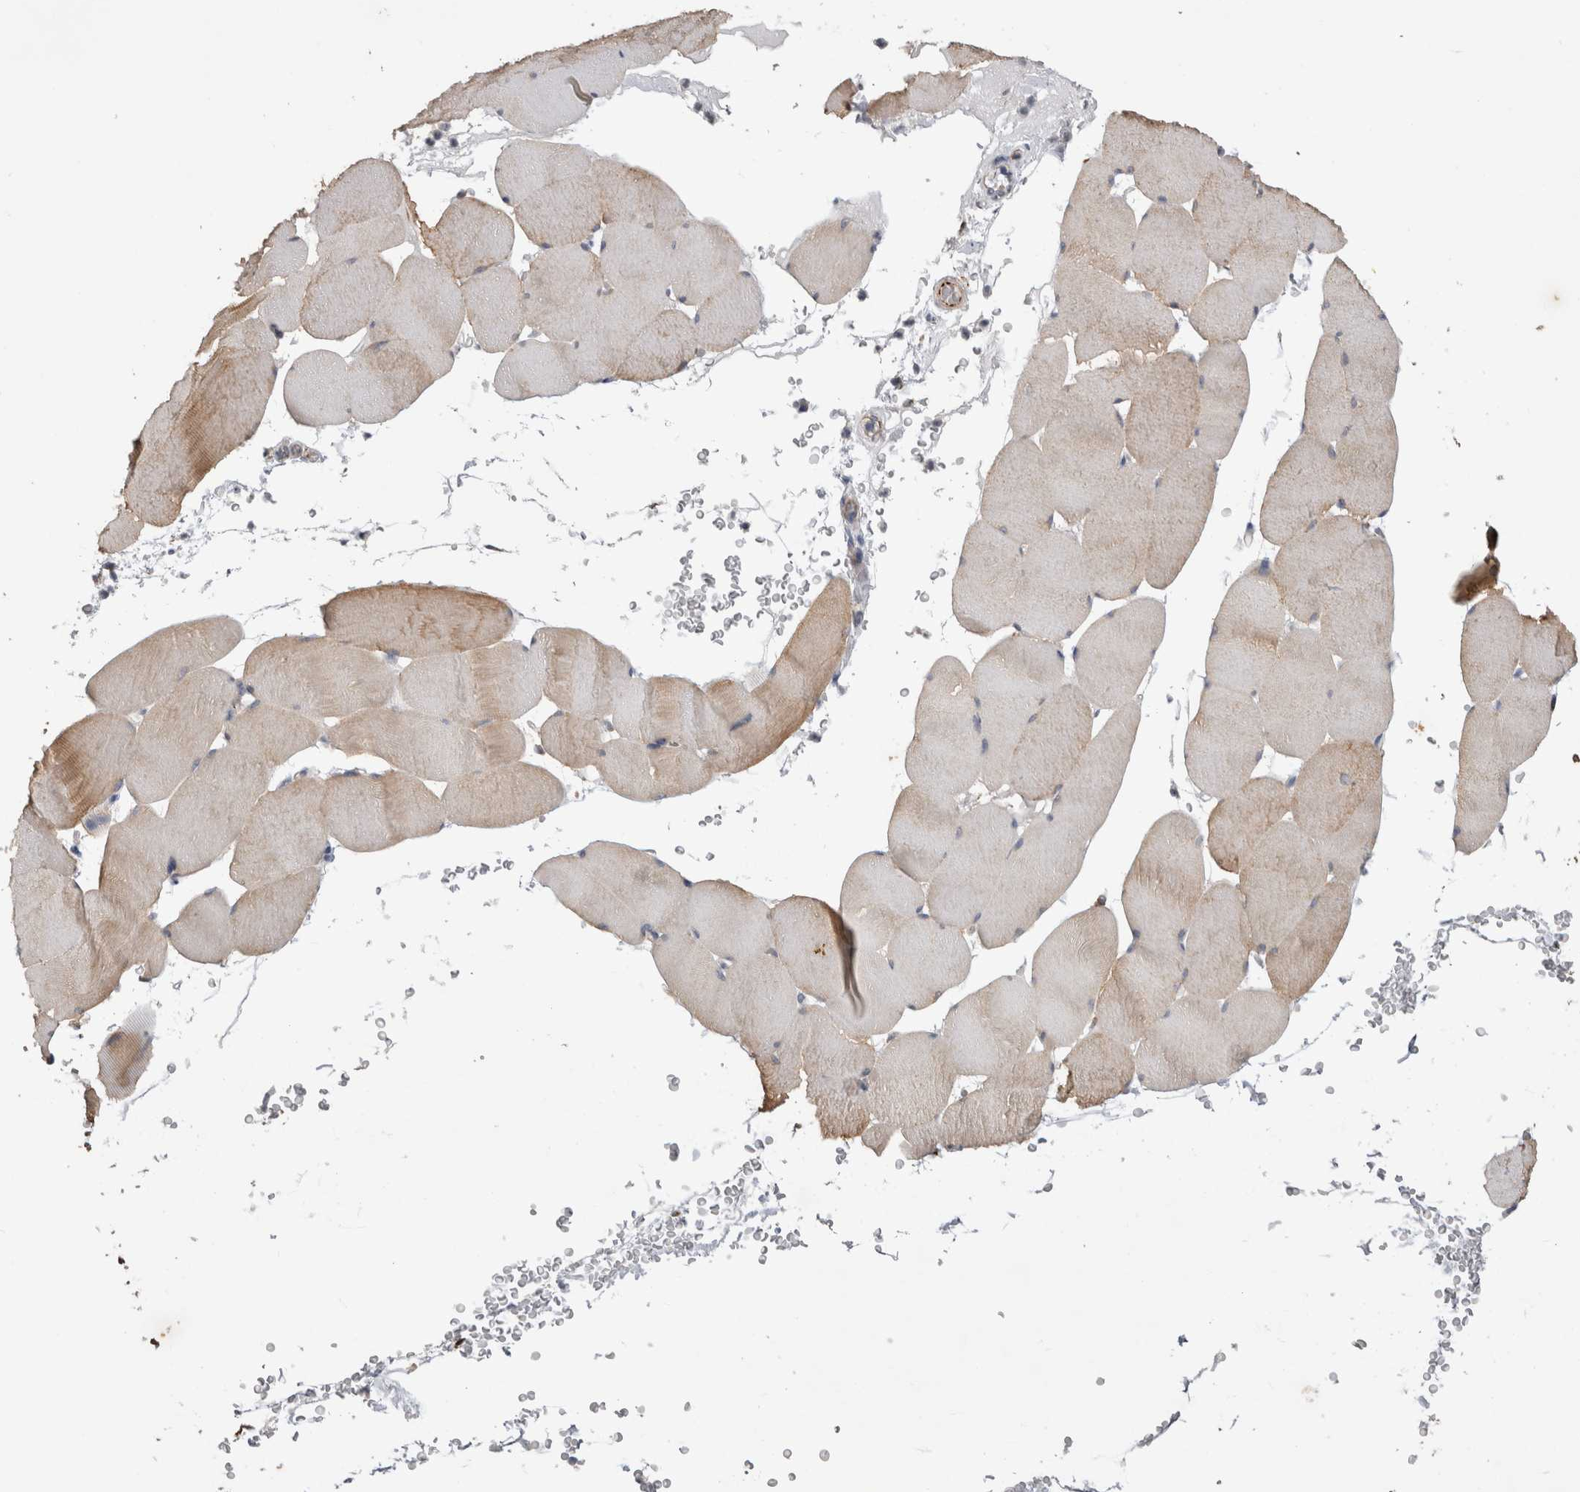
{"staining": {"intensity": "weak", "quantity": ">75%", "location": "cytoplasmic/membranous"}, "tissue": "skeletal muscle", "cell_type": "Myocytes", "image_type": "normal", "snomed": [{"axis": "morphology", "description": "Normal tissue, NOS"}, {"axis": "topography", "description": "Skeletal muscle"}], "caption": "DAB immunohistochemical staining of benign human skeletal muscle shows weak cytoplasmic/membranous protein positivity in about >75% of myocytes.", "gene": "STRADB", "patient": {"sex": "male", "age": 62}}